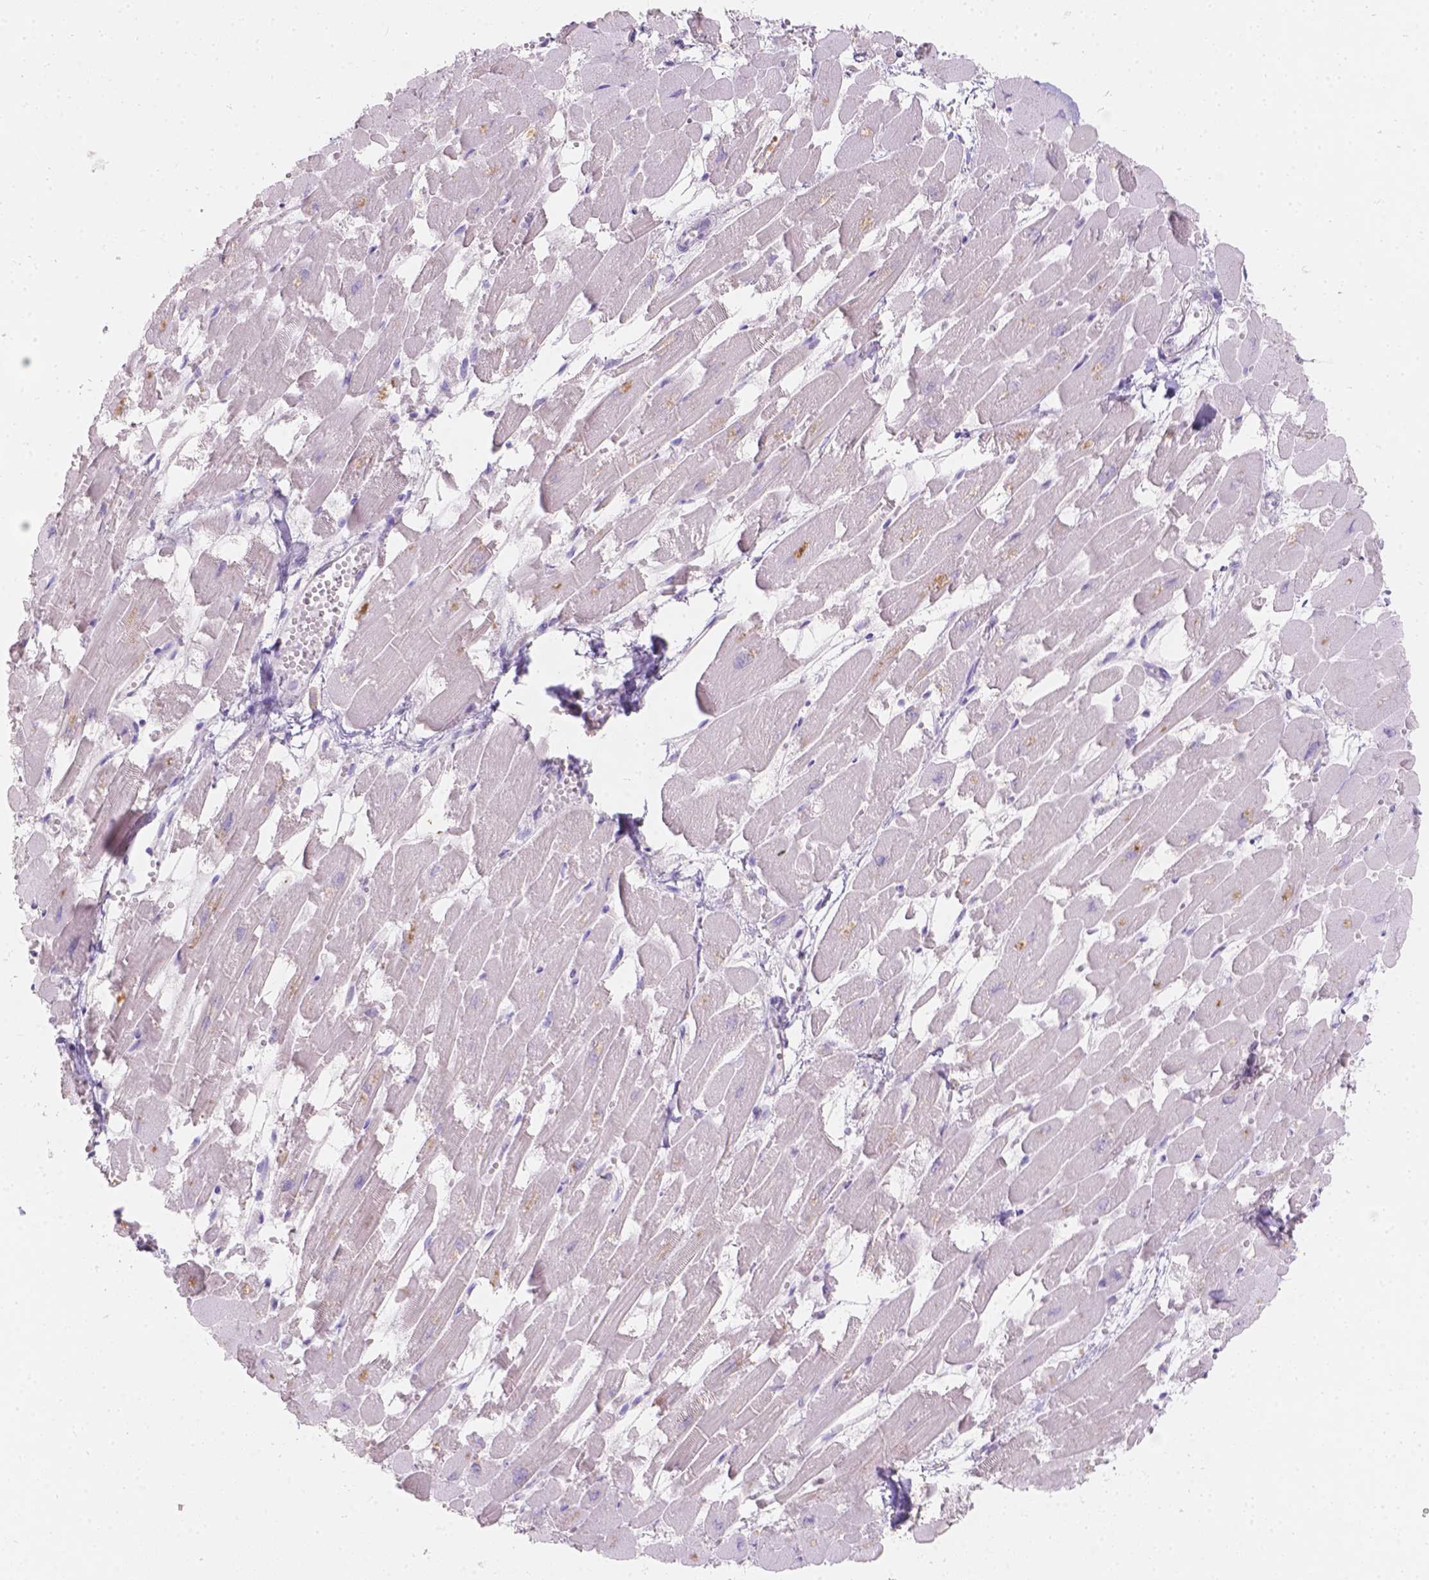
{"staining": {"intensity": "negative", "quantity": "none", "location": "none"}, "tissue": "heart muscle", "cell_type": "Cardiomyocytes", "image_type": "normal", "snomed": [{"axis": "morphology", "description": "Normal tissue, NOS"}, {"axis": "topography", "description": "Heart"}], "caption": "Immunohistochemistry (IHC) of benign heart muscle exhibits no expression in cardiomyocytes. Nuclei are stained in blue.", "gene": "GAL3ST2", "patient": {"sex": "female", "age": 52}}